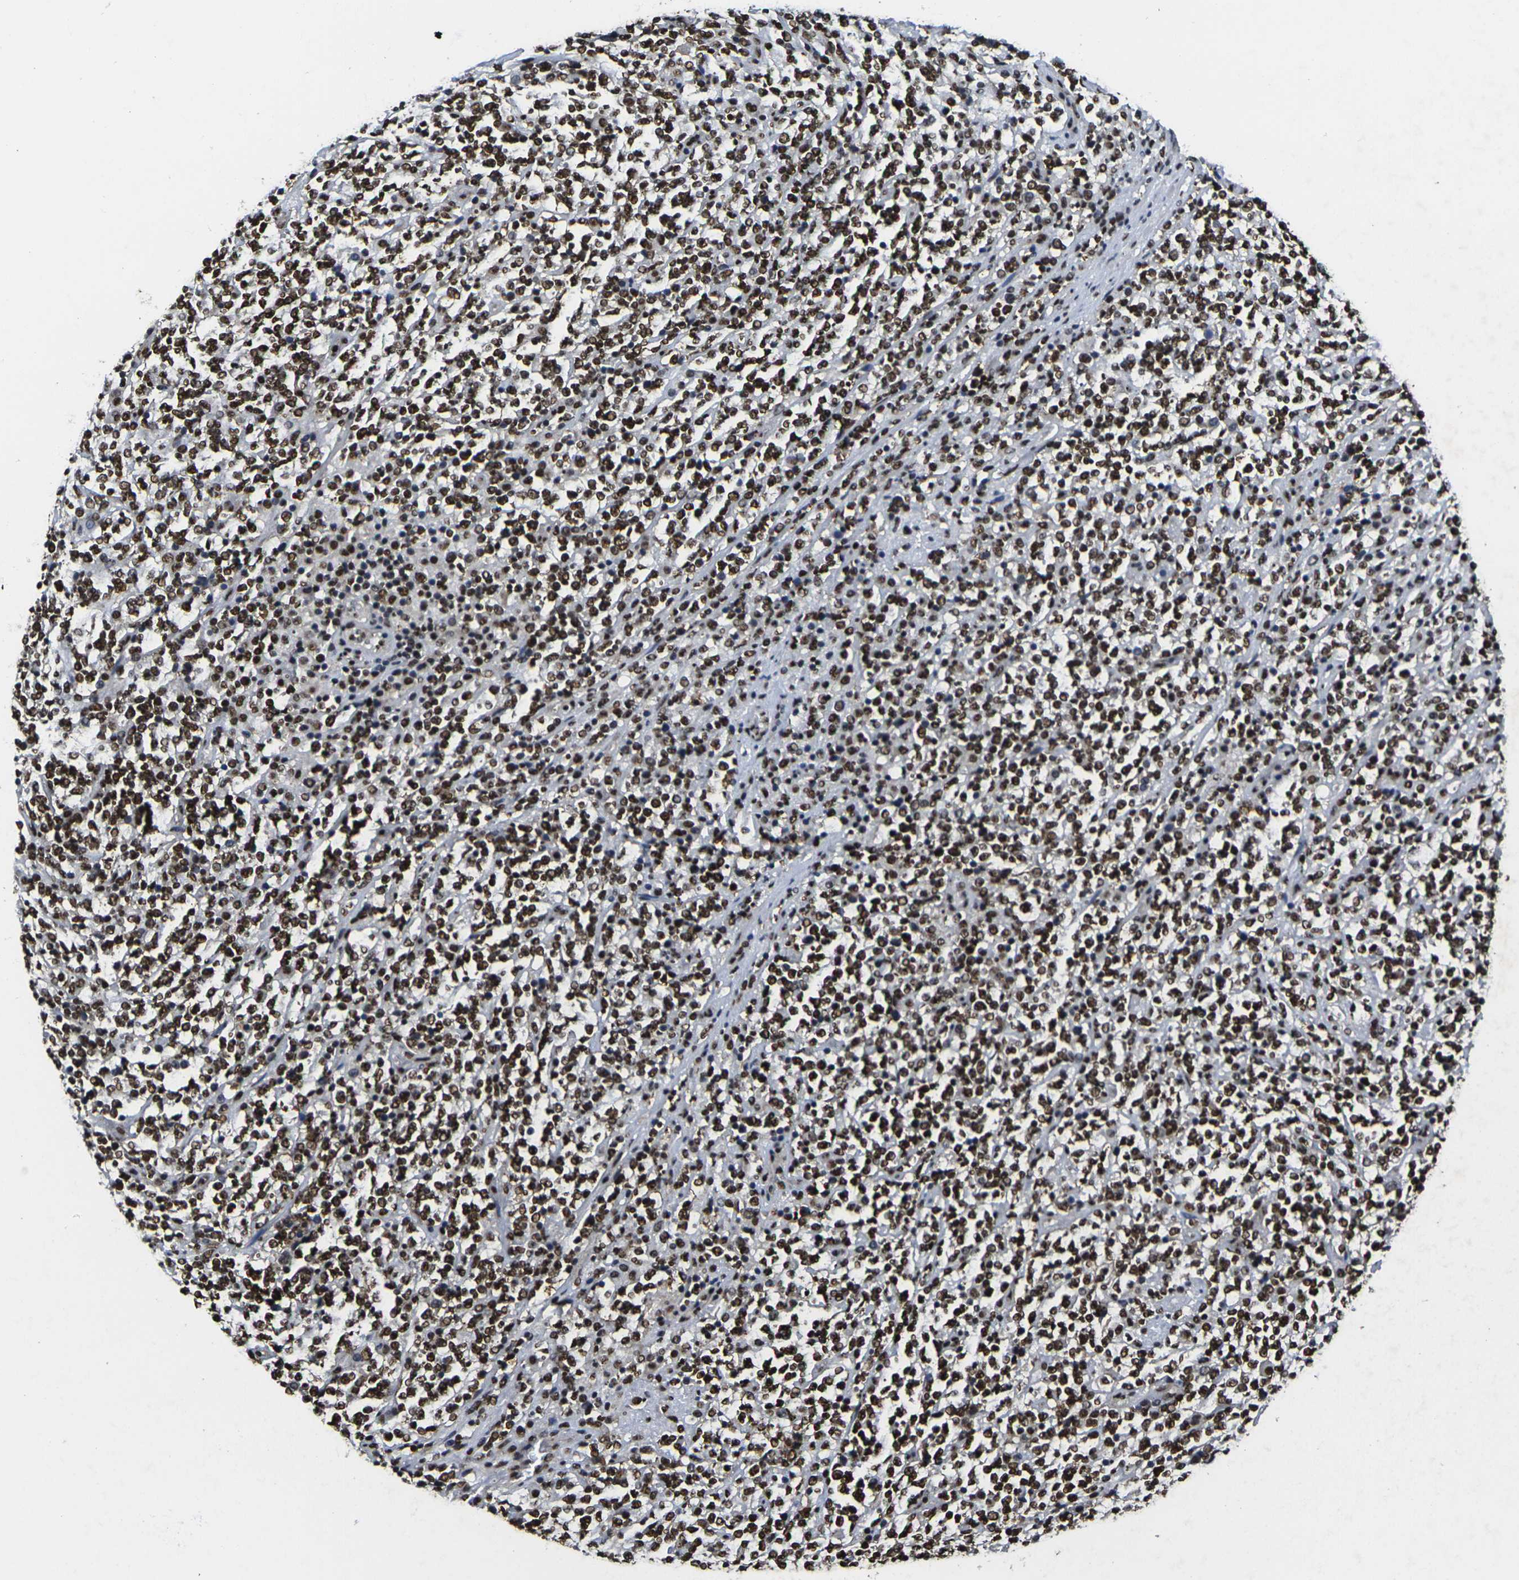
{"staining": {"intensity": "strong", "quantity": ">75%", "location": "nuclear"}, "tissue": "lymphoma", "cell_type": "Tumor cells", "image_type": "cancer", "snomed": [{"axis": "morphology", "description": "Malignant lymphoma, non-Hodgkin's type, High grade"}, {"axis": "topography", "description": "Soft tissue"}], "caption": "Tumor cells display high levels of strong nuclear staining in approximately >75% of cells in human high-grade malignant lymphoma, non-Hodgkin's type.", "gene": "SMARCC1", "patient": {"sex": "male", "age": 18}}